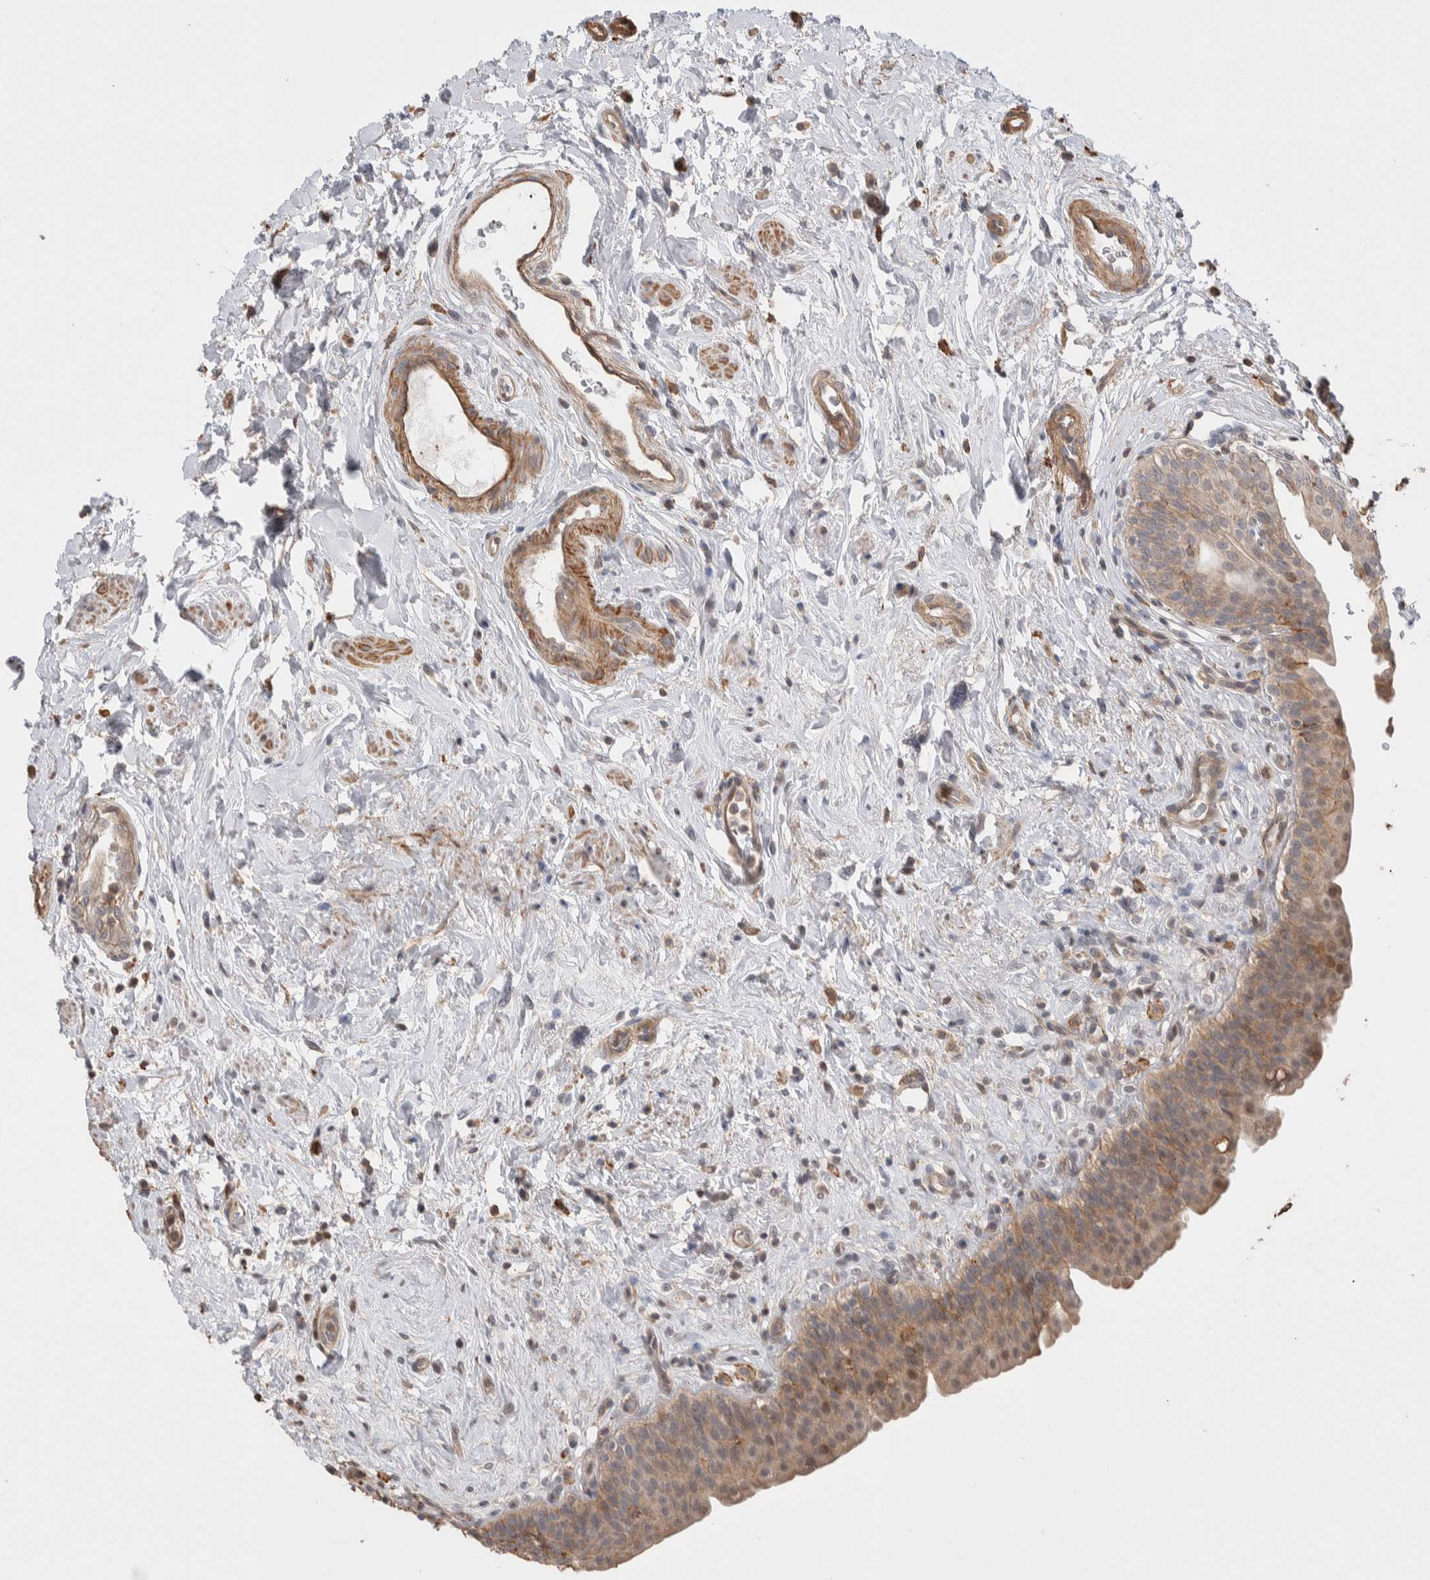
{"staining": {"intensity": "moderate", "quantity": ">75%", "location": "cytoplasmic/membranous"}, "tissue": "urinary bladder", "cell_type": "Urothelial cells", "image_type": "normal", "snomed": [{"axis": "morphology", "description": "Normal tissue, NOS"}, {"axis": "topography", "description": "Urinary bladder"}], "caption": "An IHC micrograph of normal tissue is shown. Protein staining in brown labels moderate cytoplasmic/membranous positivity in urinary bladder within urothelial cells.", "gene": "ZNF704", "patient": {"sex": "male", "age": 83}}